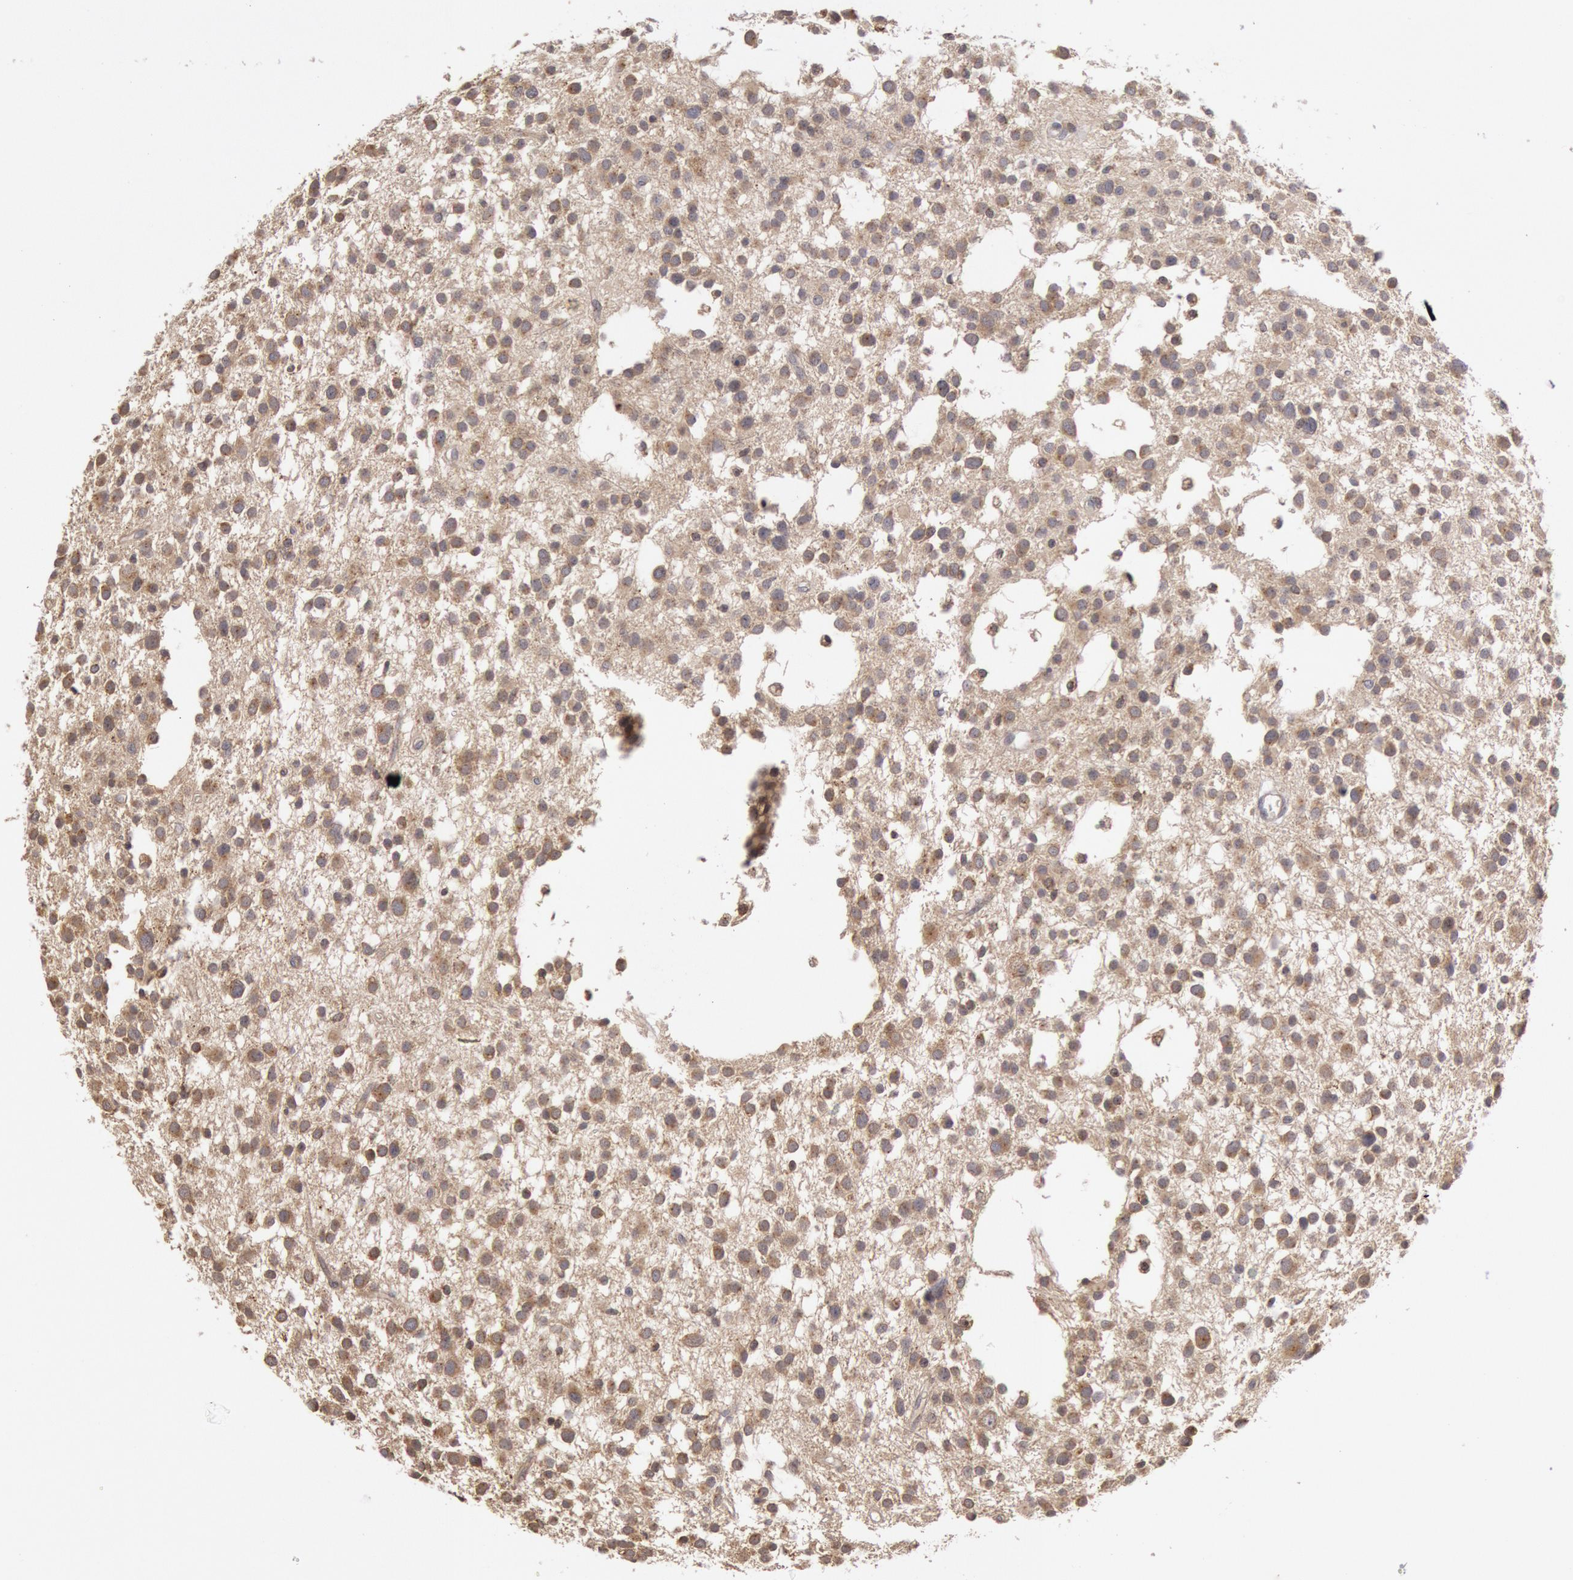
{"staining": {"intensity": "moderate", "quantity": ">75%", "location": "cytoplasmic/membranous"}, "tissue": "glioma", "cell_type": "Tumor cells", "image_type": "cancer", "snomed": [{"axis": "morphology", "description": "Glioma, malignant, Low grade"}, {"axis": "topography", "description": "Brain"}], "caption": "Malignant glioma (low-grade) stained for a protein (brown) exhibits moderate cytoplasmic/membranous positive positivity in approximately >75% of tumor cells.", "gene": "PLA2G6", "patient": {"sex": "female", "age": 36}}